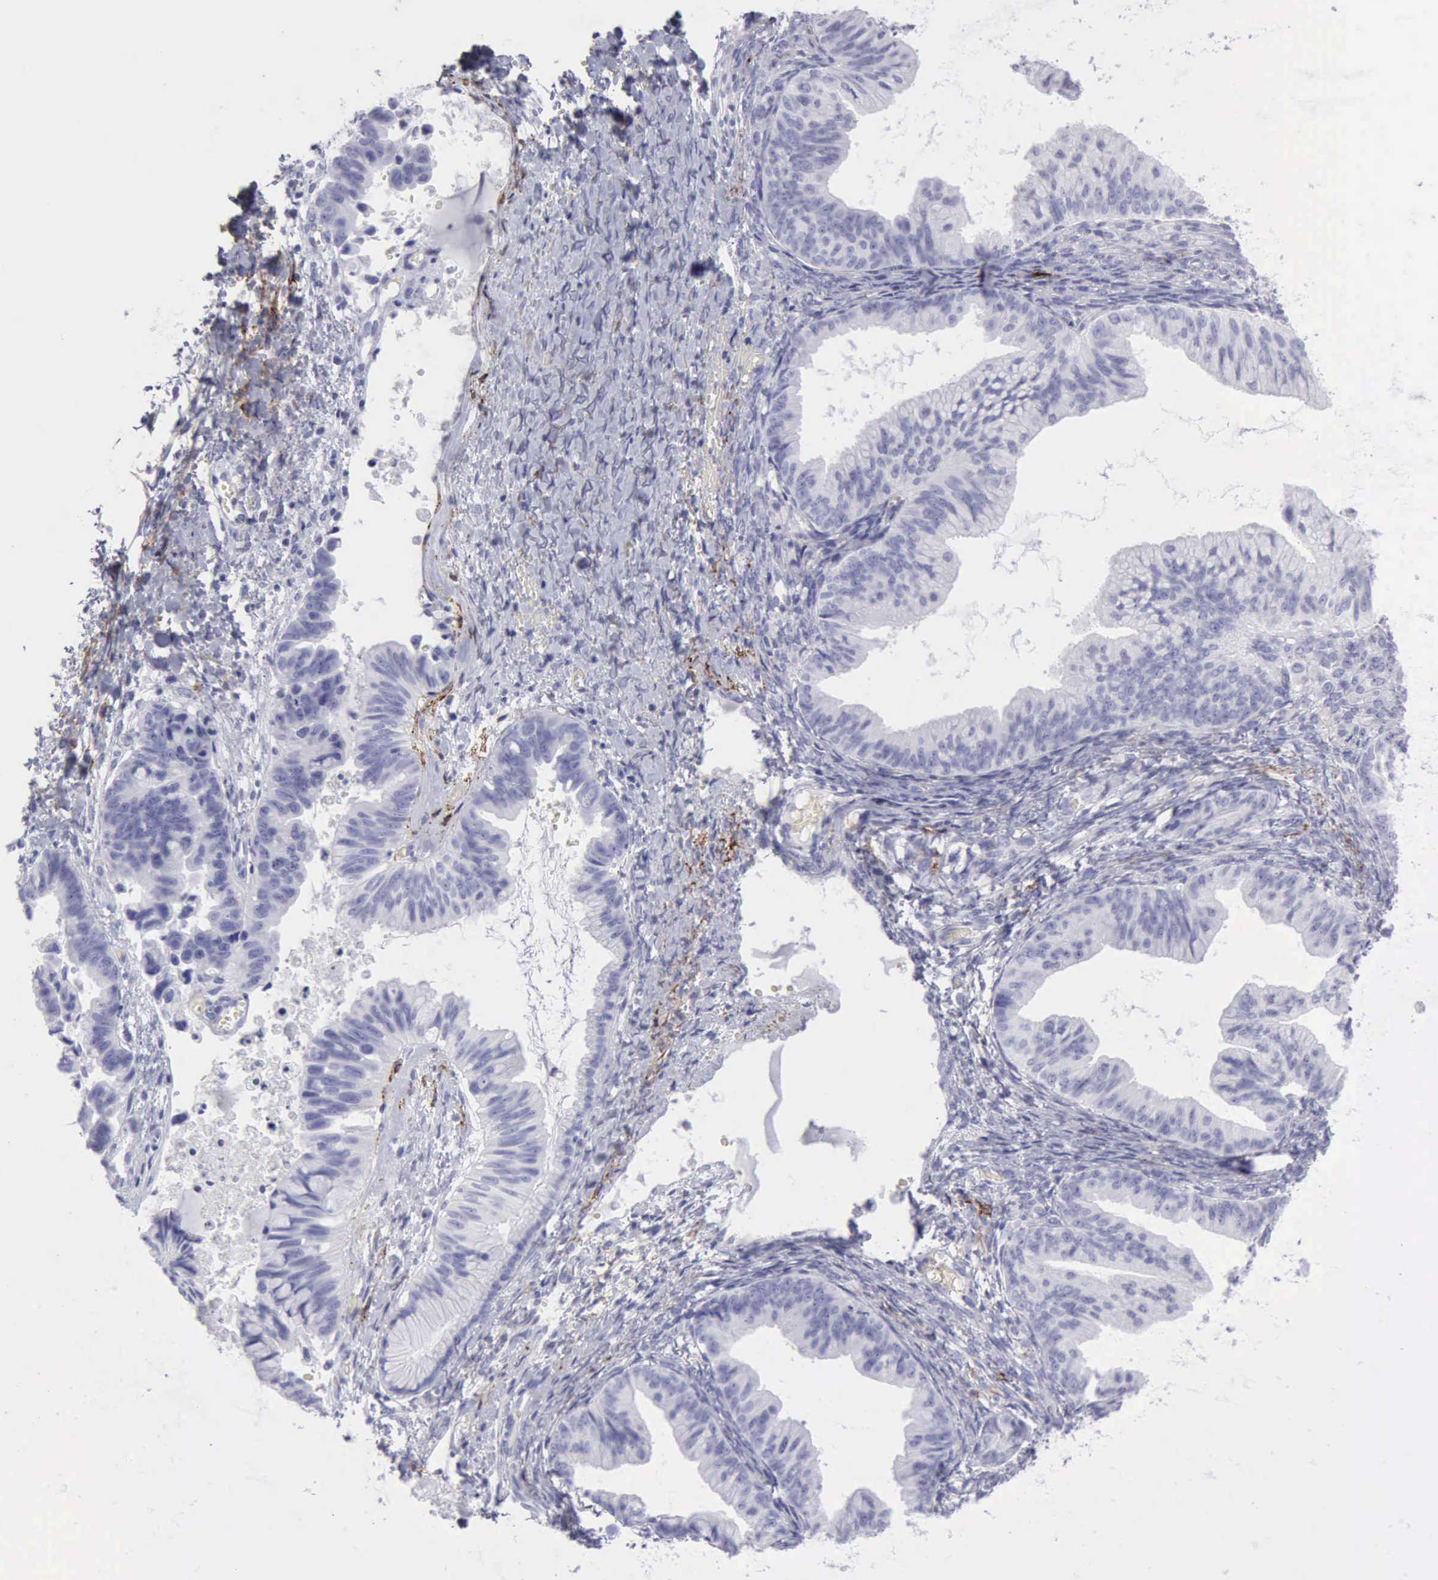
{"staining": {"intensity": "negative", "quantity": "none", "location": "none"}, "tissue": "ovarian cancer", "cell_type": "Tumor cells", "image_type": "cancer", "snomed": [{"axis": "morphology", "description": "Cystadenocarcinoma, mucinous, NOS"}, {"axis": "topography", "description": "Ovary"}], "caption": "DAB (3,3'-diaminobenzidine) immunohistochemical staining of ovarian cancer (mucinous cystadenocarcinoma) displays no significant staining in tumor cells. (Immunohistochemistry (ihc), brightfield microscopy, high magnification).", "gene": "NCAM1", "patient": {"sex": "female", "age": 36}}